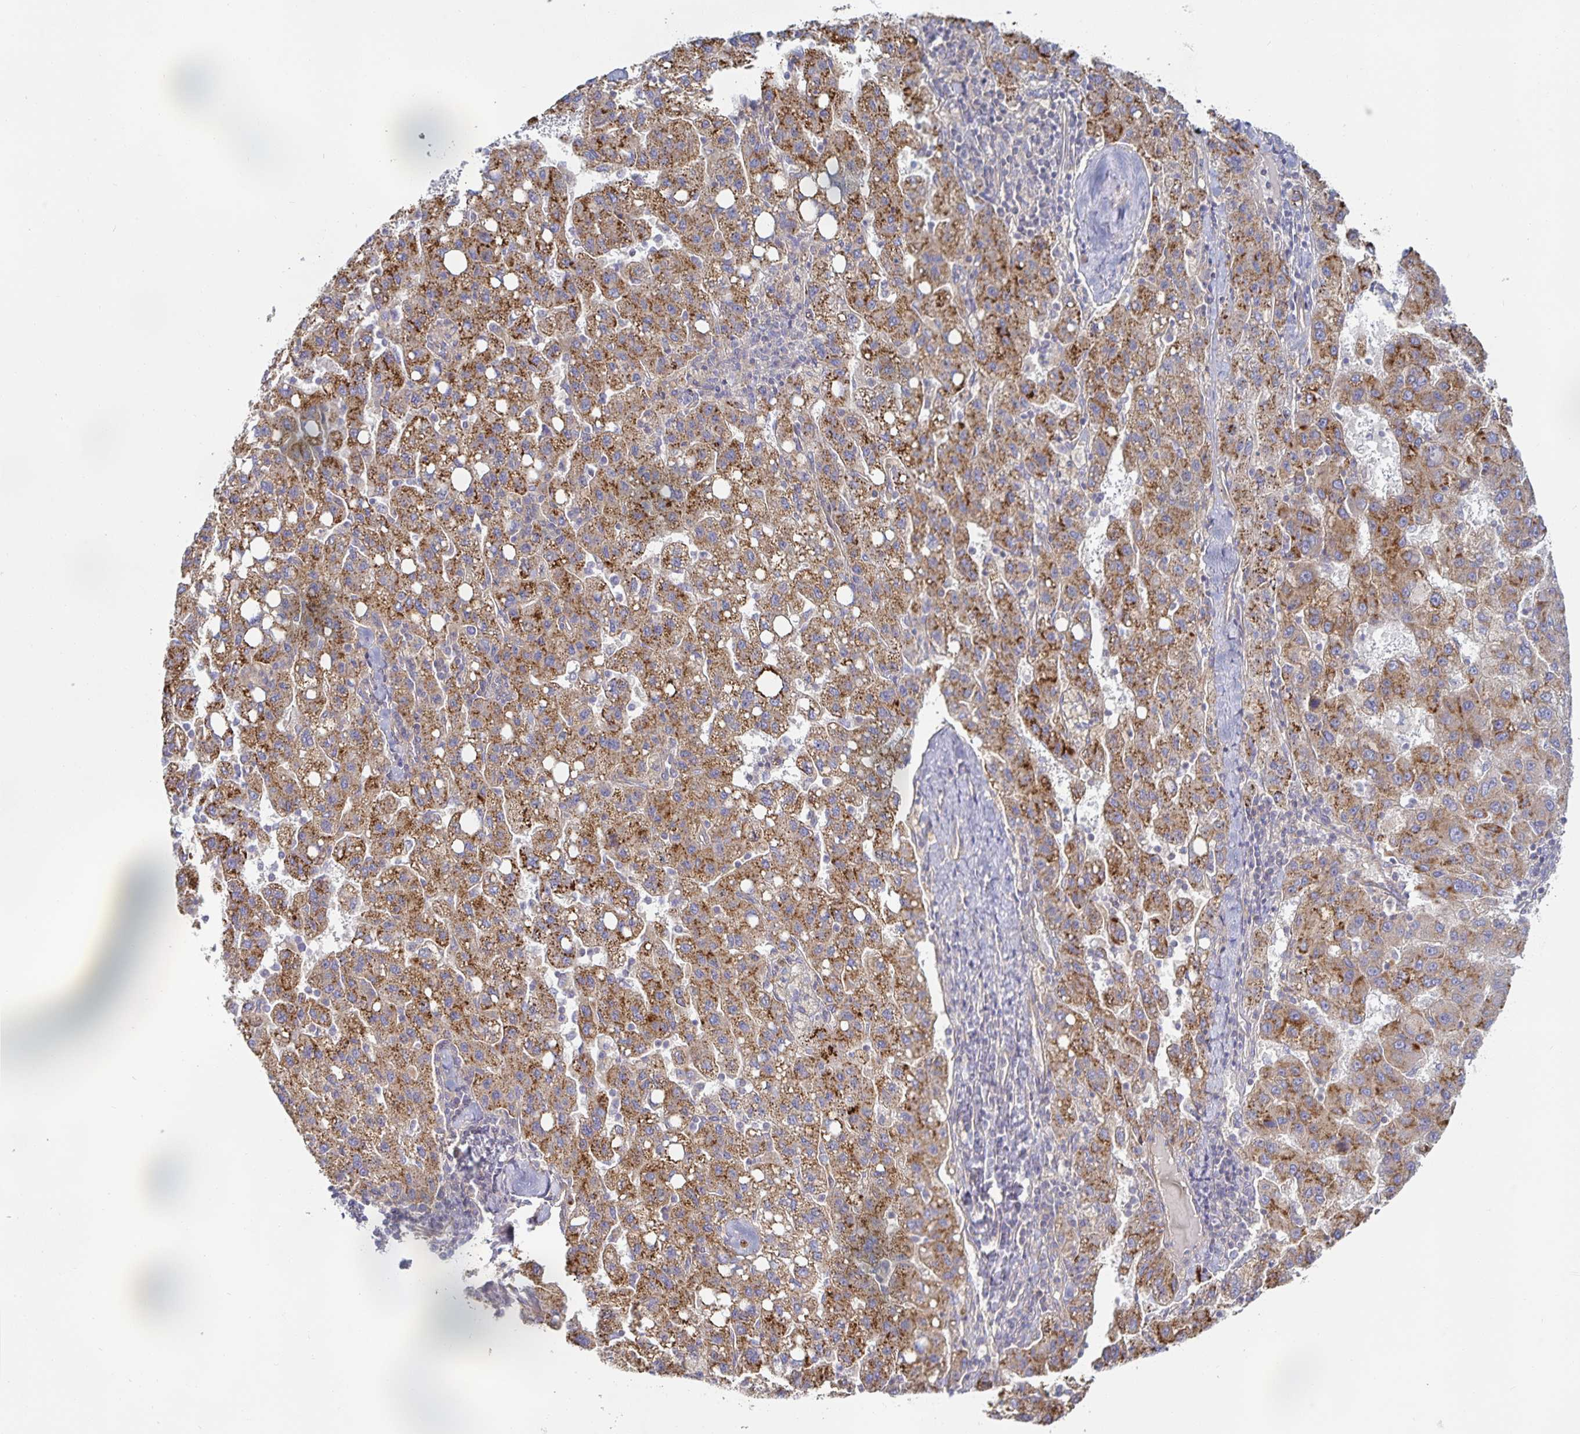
{"staining": {"intensity": "strong", "quantity": ">75%", "location": "cytoplasmic/membranous"}, "tissue": "liver cancer", "cell_type": "Tumor cells", "image_type": "cancer", "snomed": [{"axis": "morphology", "description": "Carcinoma, Hepatocellular, NOS"}, {"axis": "topography", "description": "Liver"}], "caption": "Tumor cells show high levels of strong cytoplasmic/membranous expression in about >75% of cells in hepatocellular carcinoma (liver).", "gene": "METTL22", "patient": {"sex": "female", "age": 82}}